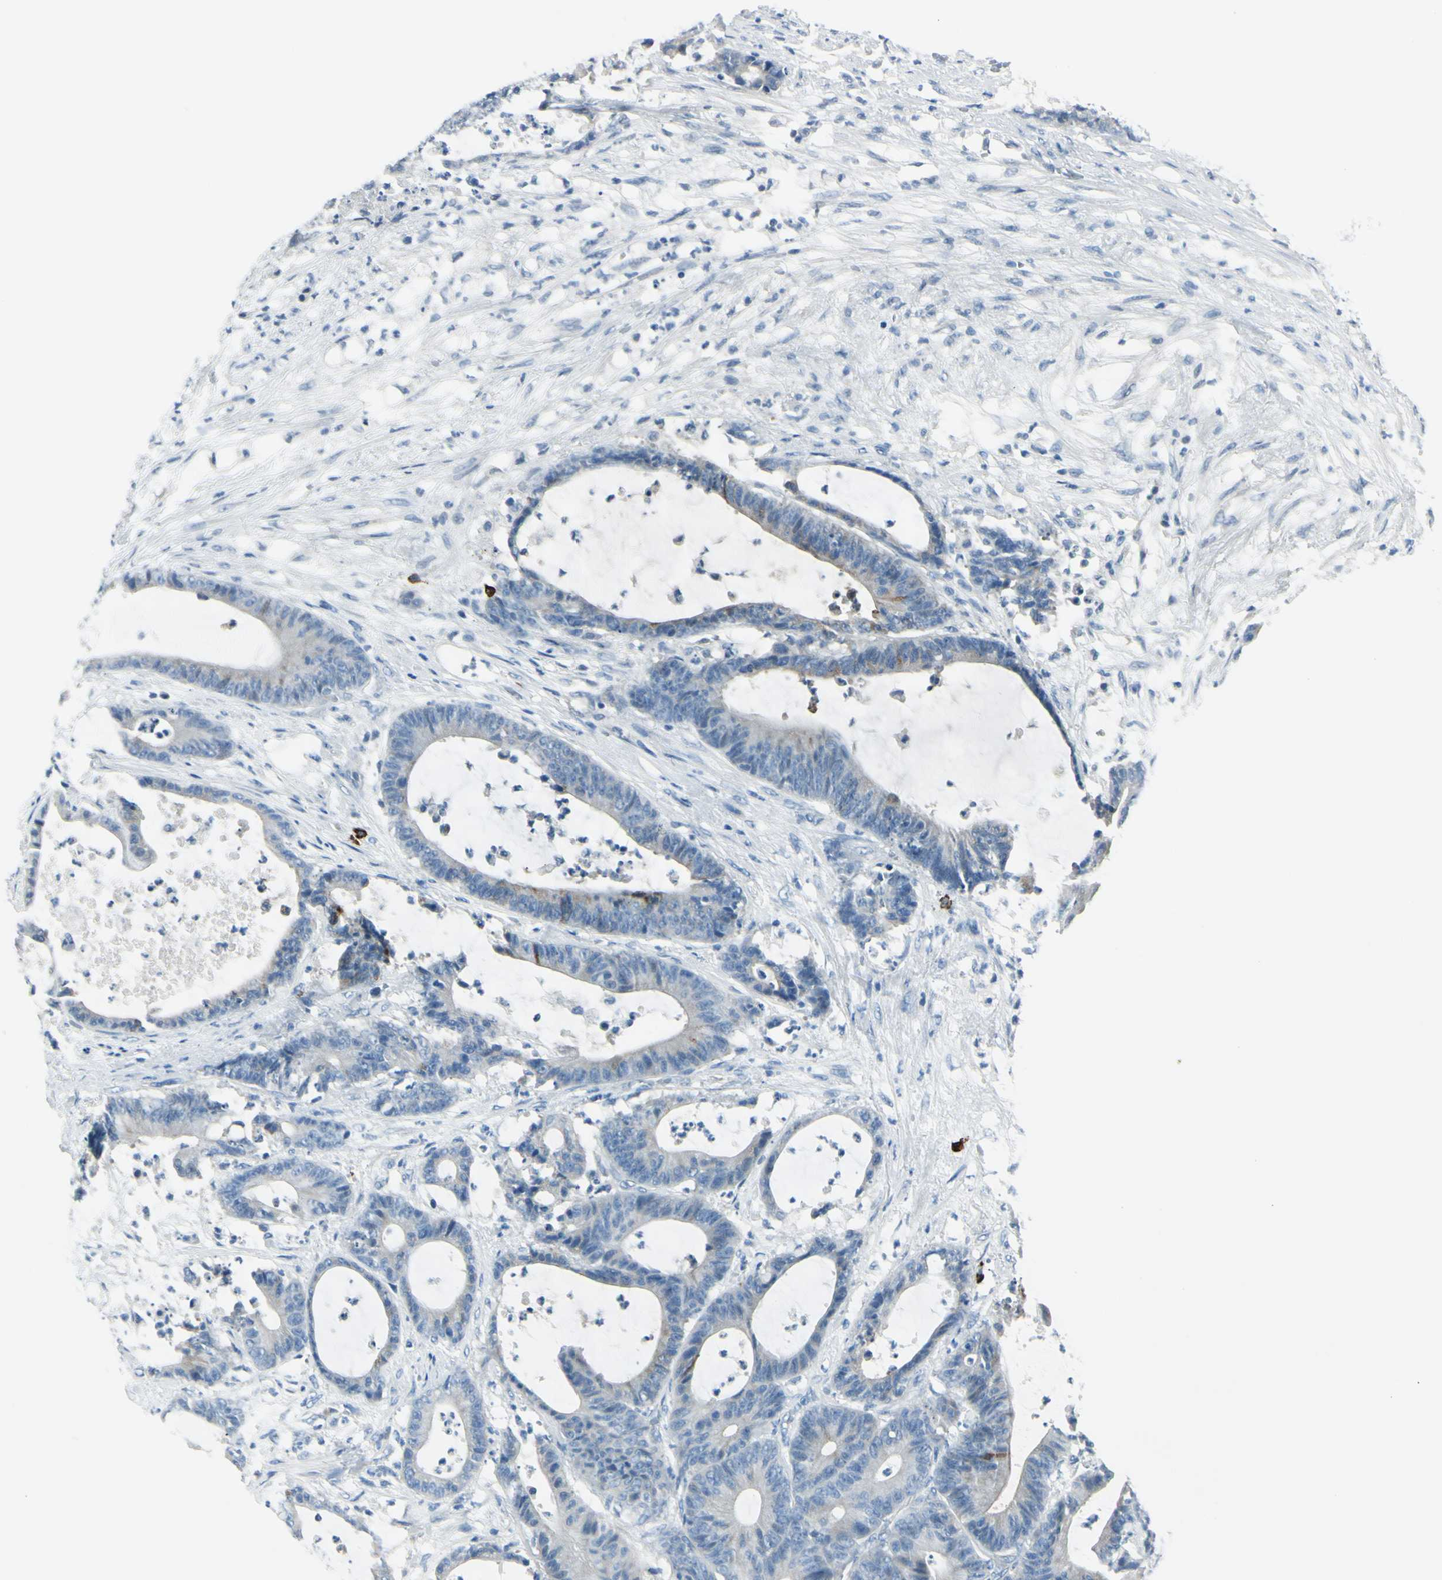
{"staining": {"intensity": "strong", "quantity": "<25%", "location": "cytoplasmic/membranous"}, "tissue": "colorectal cancer", "cell_type": "Tumor cells", "image_type": "cancer", "snomed": [{"axis": "morphology", "description": "Adenocarcinoma, NOS"}, {"axis": "topography", "description": "Colon"}], "caption": "Protein staining by IHC displays strong cytoplasmic/membranous positivity in about <25% of tumor cells in colorectal cancer. (DAB IHC, brown staining for protein, blue staining for nuclei).", "gene": "DLG4", "patient": {"sex": "female", "age": 84}}